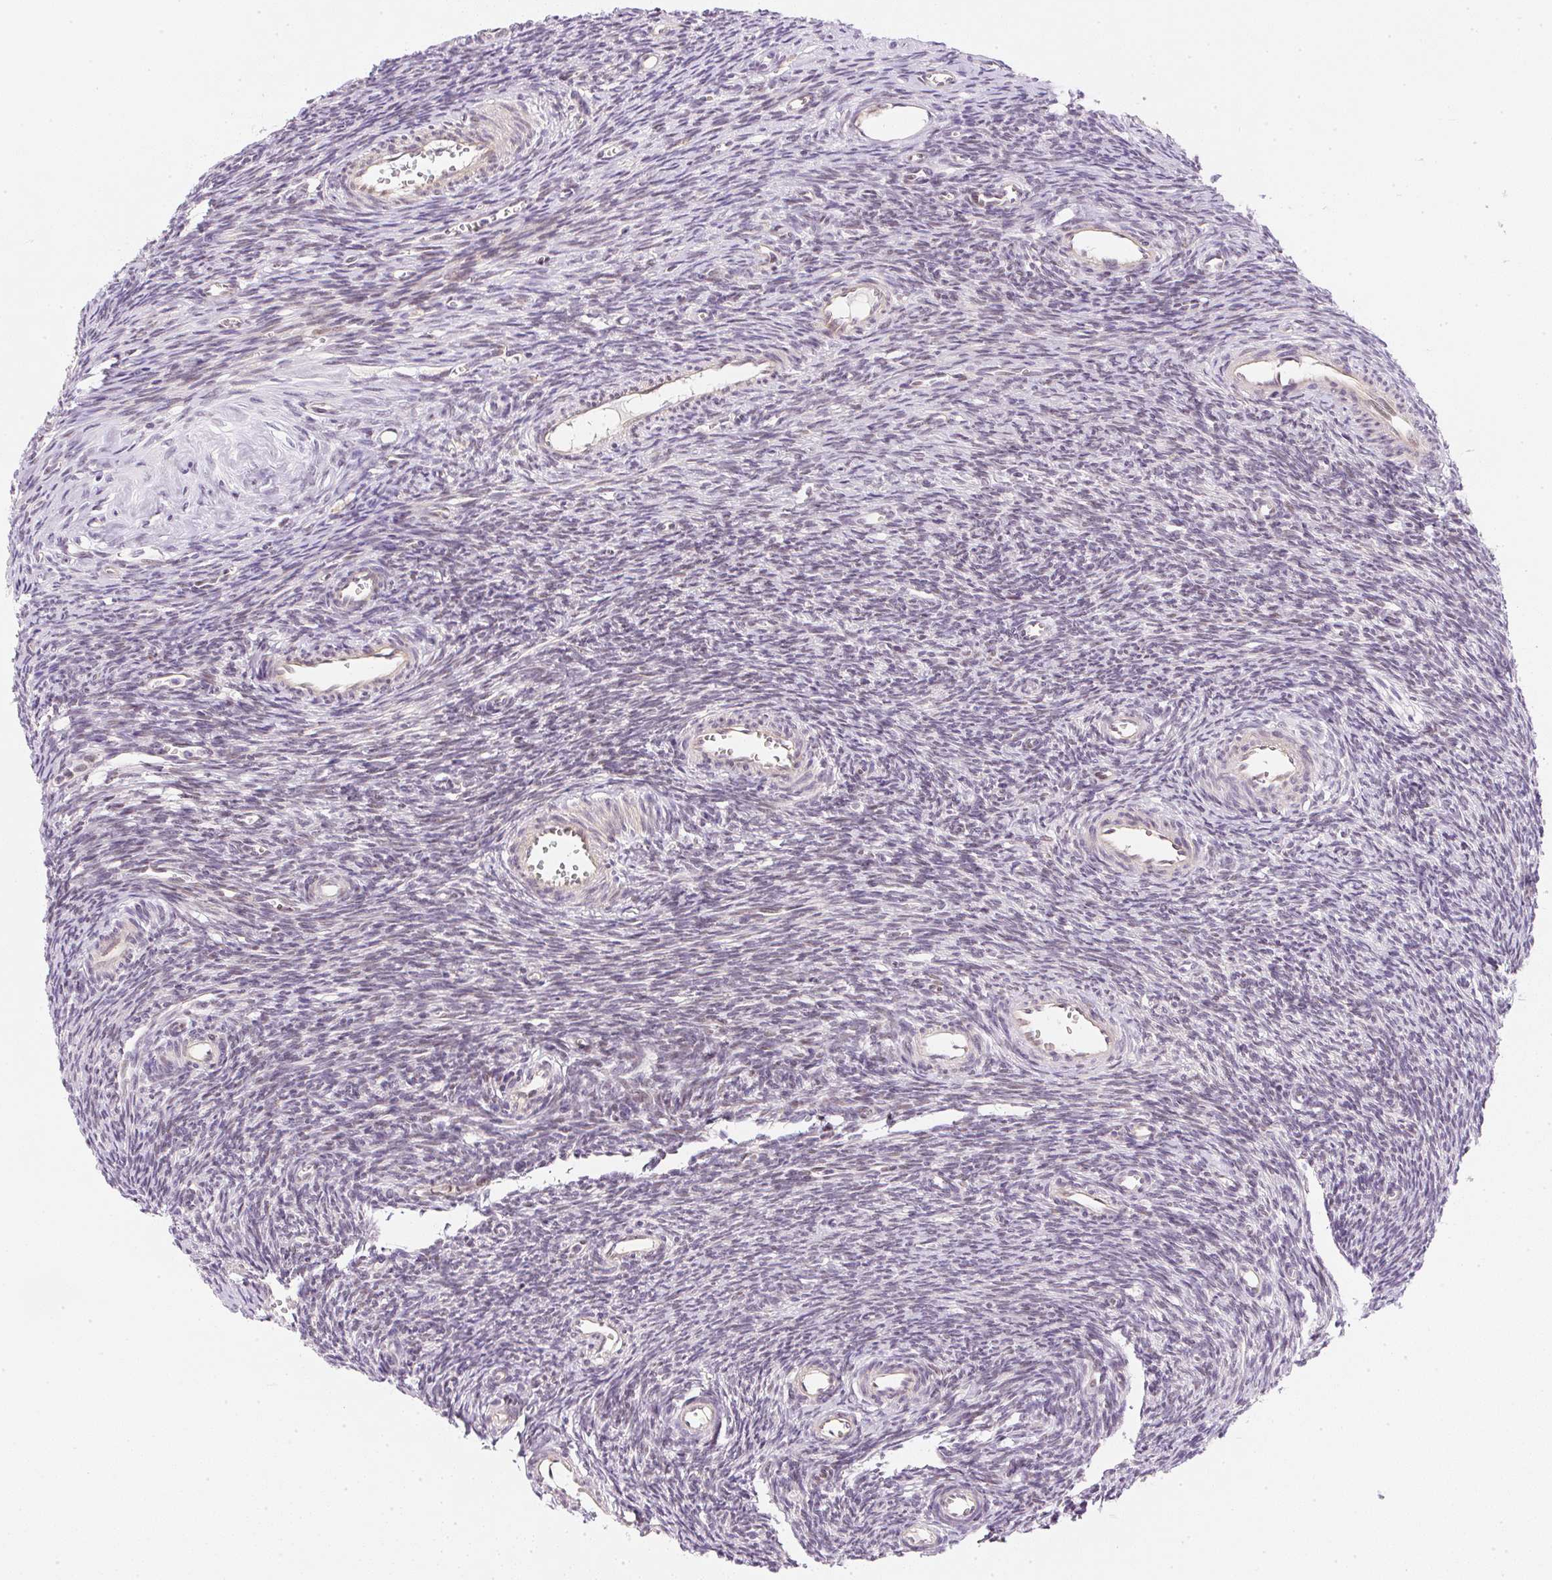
{"staining": {"intensity": "negative", "quantity": "none", "location": "none"}, "tissue": "ovary", "cell_type": "Ovarian stroma cells", "image_type": "normal", "snomed": [{"axis": "morphology", "description": "Normal tissue, NOS"}, {"axis": "topography", "description": "Ovary"}], "caption": "Ovarian stroma cells are negative for brown protein staining in benign ovary. Brightfield microscopy of immunohistochemistry (IHC) stained with DAB (3,3'-diaminobenzidine) (brown) and hematoxylin (blue), captured at high magnification.", "gene": "DPPA4", "patient": {"sex": "female", "age": 39}}